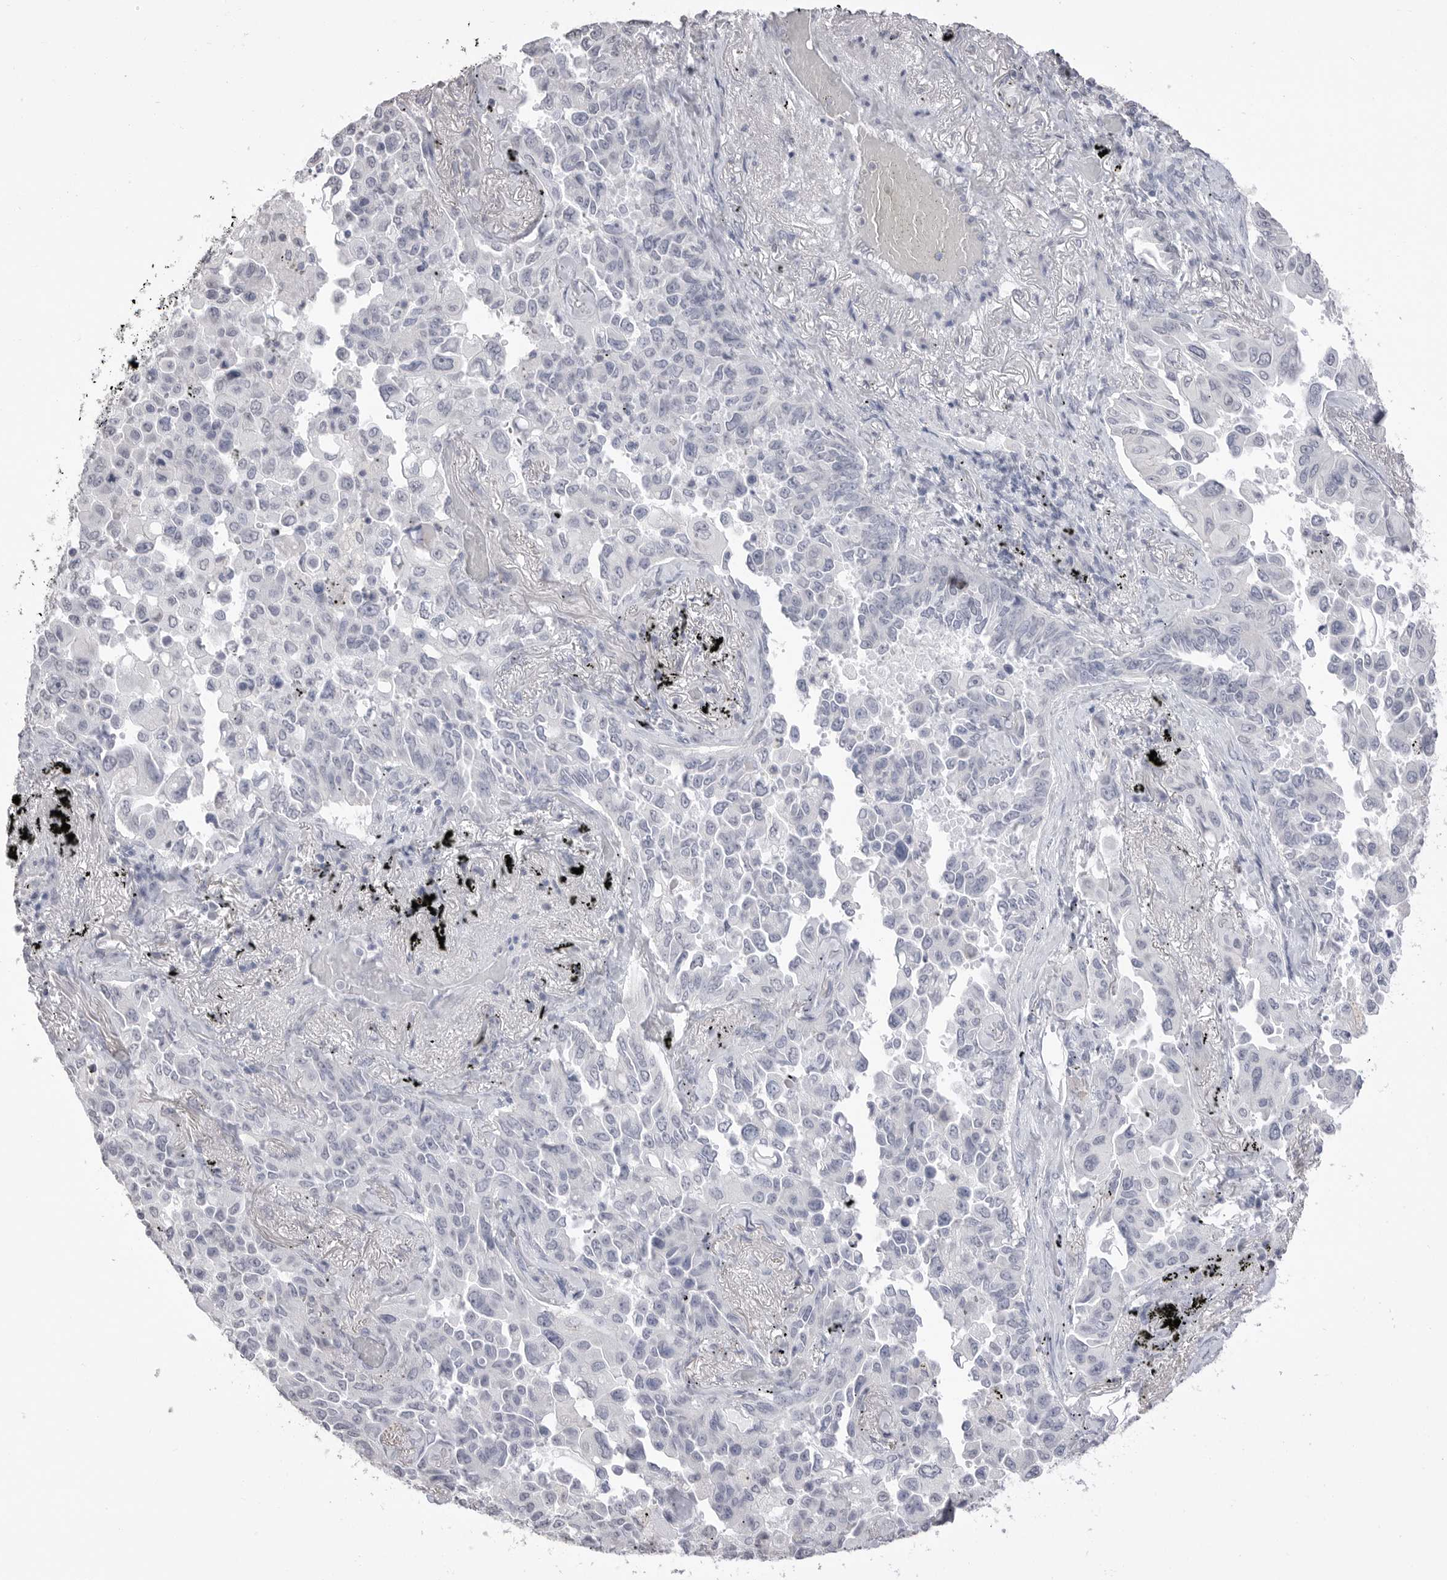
{"staining": {"intensity": "negative", "quantity": "none", "location": "none"}, "tissue": "lung cancer", "cell_type": "Tumor cells", "image_type": "cancer", "snomed": [{"axis": "morphology", "description": "Adenocarcinoma, NOS"}, {"axis": "topography", "description": "Lung"}], "caption": "DAB (3,3'-diaminobenzidine) immunohistochemical staining of adenocarcinoma (lung) displays no significant staining in tumor cells.", "gene": "ICAM5", "patient": {"sex": "female", "age": 67}}